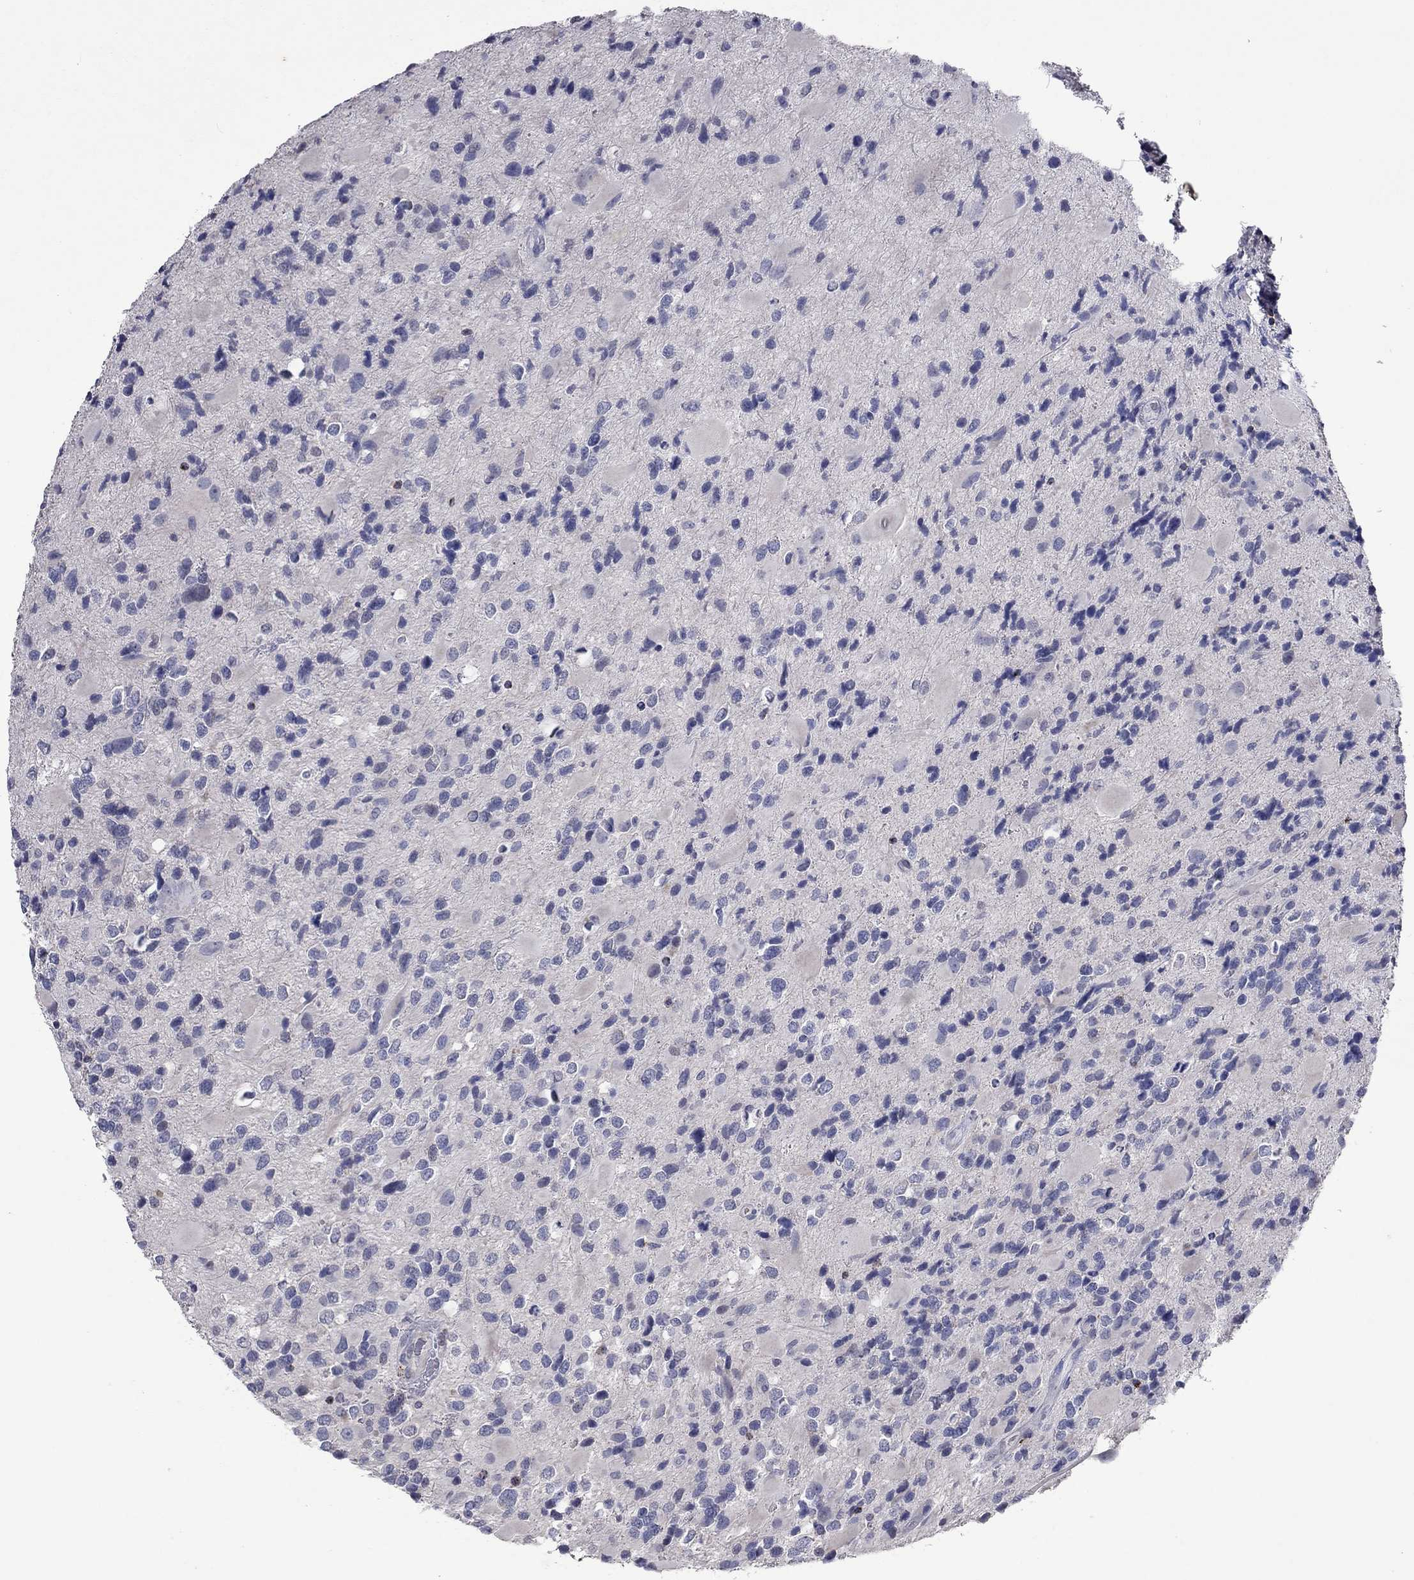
{"staining": {"intensity": "negative", "quantity": "none", "location": "none"}, "tissue": "glioma", "cell_type": "Tumor cells", "image_type": "cancer", "snomed": [{"axis": "morphology", "description": "Glioma, malignant, Low grade"}, {"axis": "topography", "description": "Brain"}], "caption": "Tumor cells are negative for protein expression in human glioma.", "gene": "CCL5", "patient": {"sex": "female", "age": 32}}